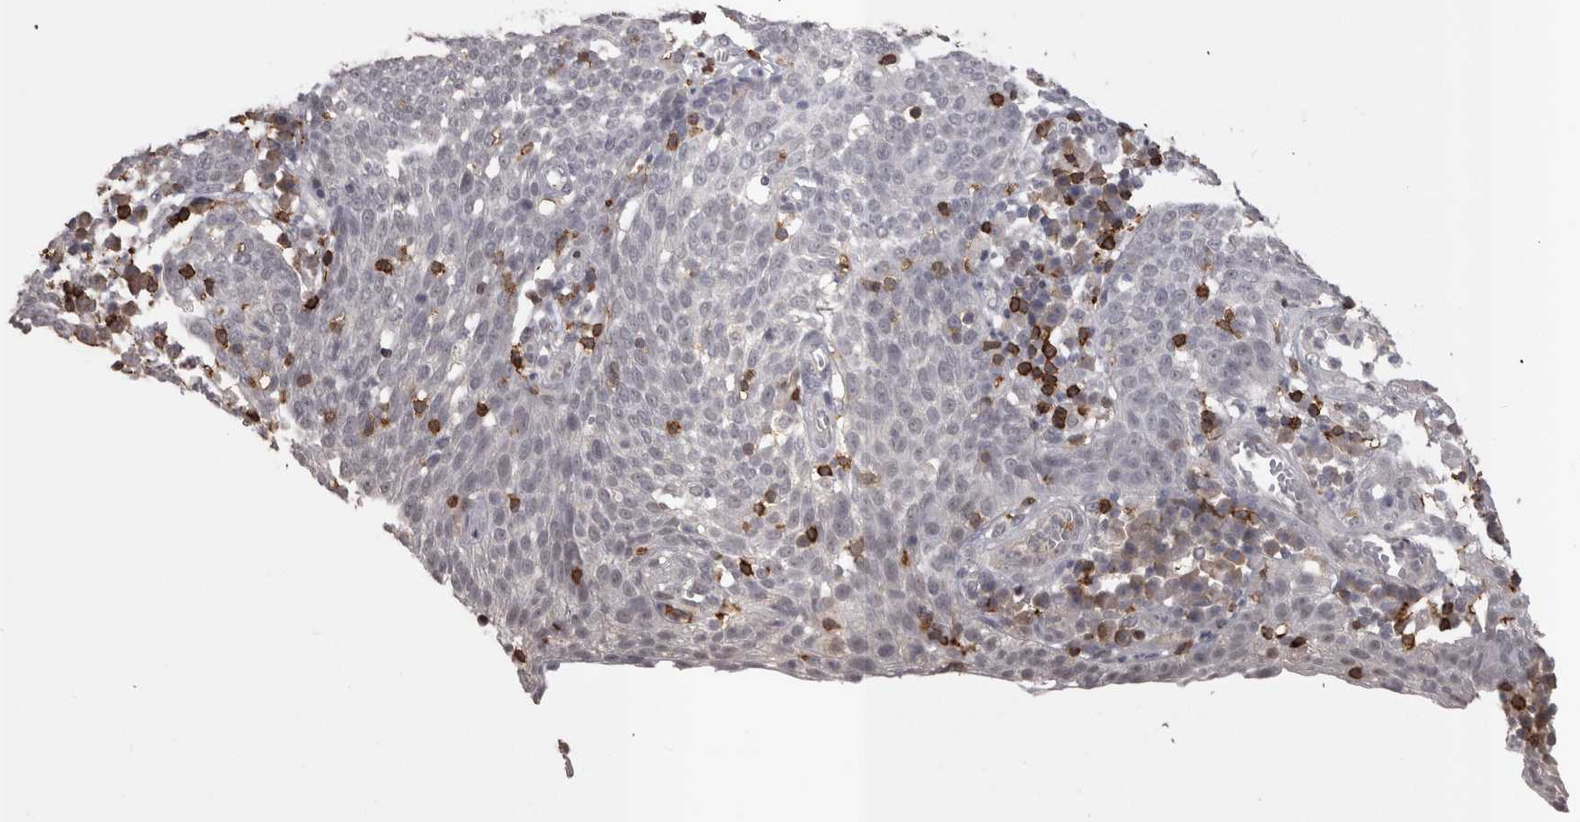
{"staining": {"intensity": "negative", "quantity": "none", "location": "none"}, "tissue": "cervical cancer", "cell_type": "Tumor cells", "image_type": "cancer", "snomed": [{"axis": "morphology", "description": "Squamous cell carcinoma, NOS"}, {"axis": "topography", "description": "Cervix"}], "caption": "An image of cervical cancer (squamous cell carcinoma) stained for a protein shows no brown staining in tumor cells.", "gene": "SKAP1", "patient": {"sex": "female", "age": 34}}